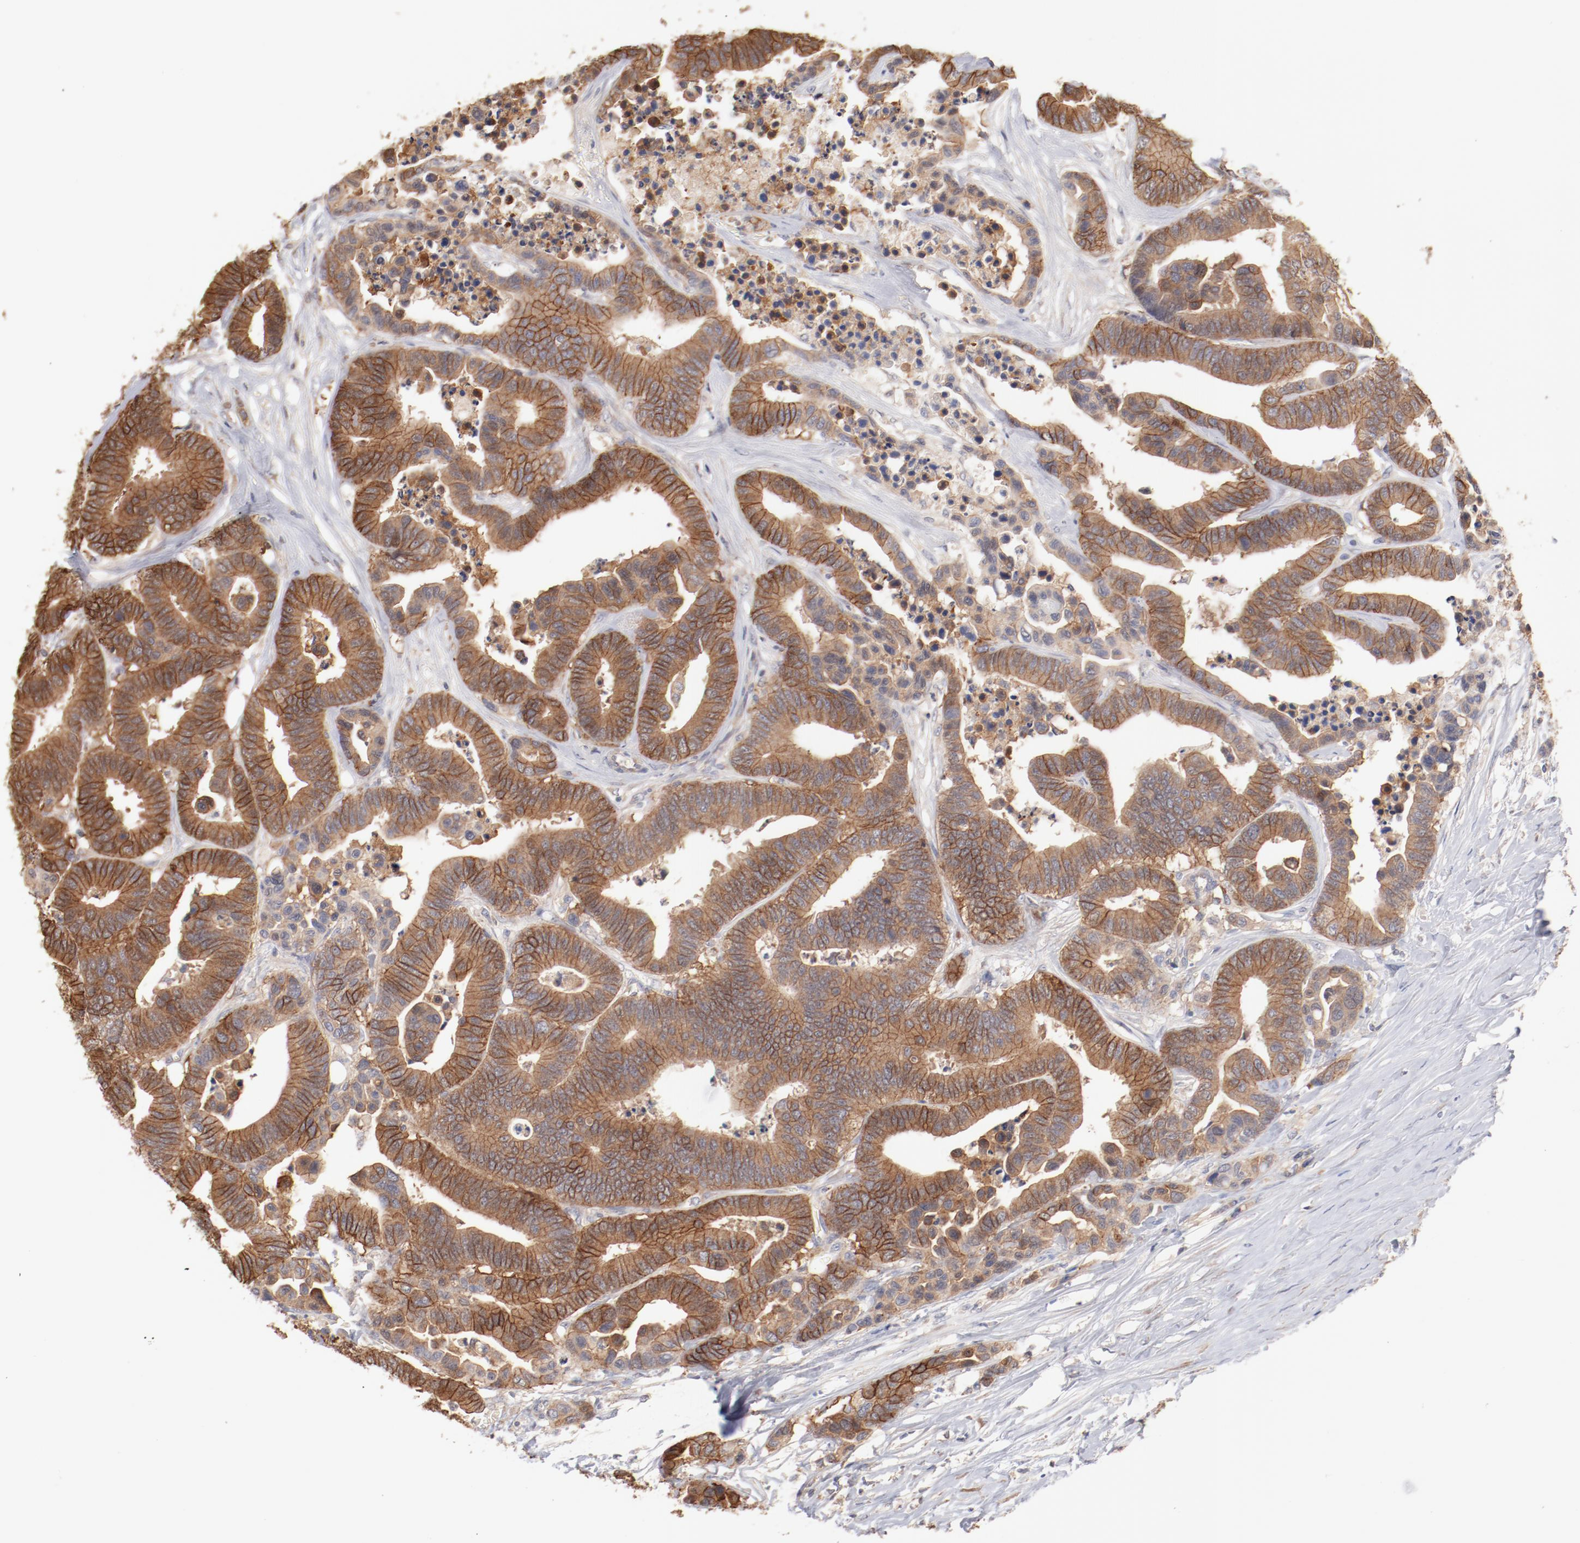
{"staining": {"intensity": "moderate", "quantity": ">75%", "location": "cytoplasmic/membranous"}, "tissue": "colorectal cancer", "cell_type": "Tumor cells", "image_type": "cancer", "snomed": [{"axis": "morphology", "description": "Adenocarcinoma, NOS"}, {"axis": "topography", "description": "Colon"}], "caption": "Moderate cytoplasmic/membranous staining is present in about >75% of tumor cells in colorectal cancer (adenocarcinoma).", "gene": "SETD3", "patient": {"sex": "male", "age": 82}}